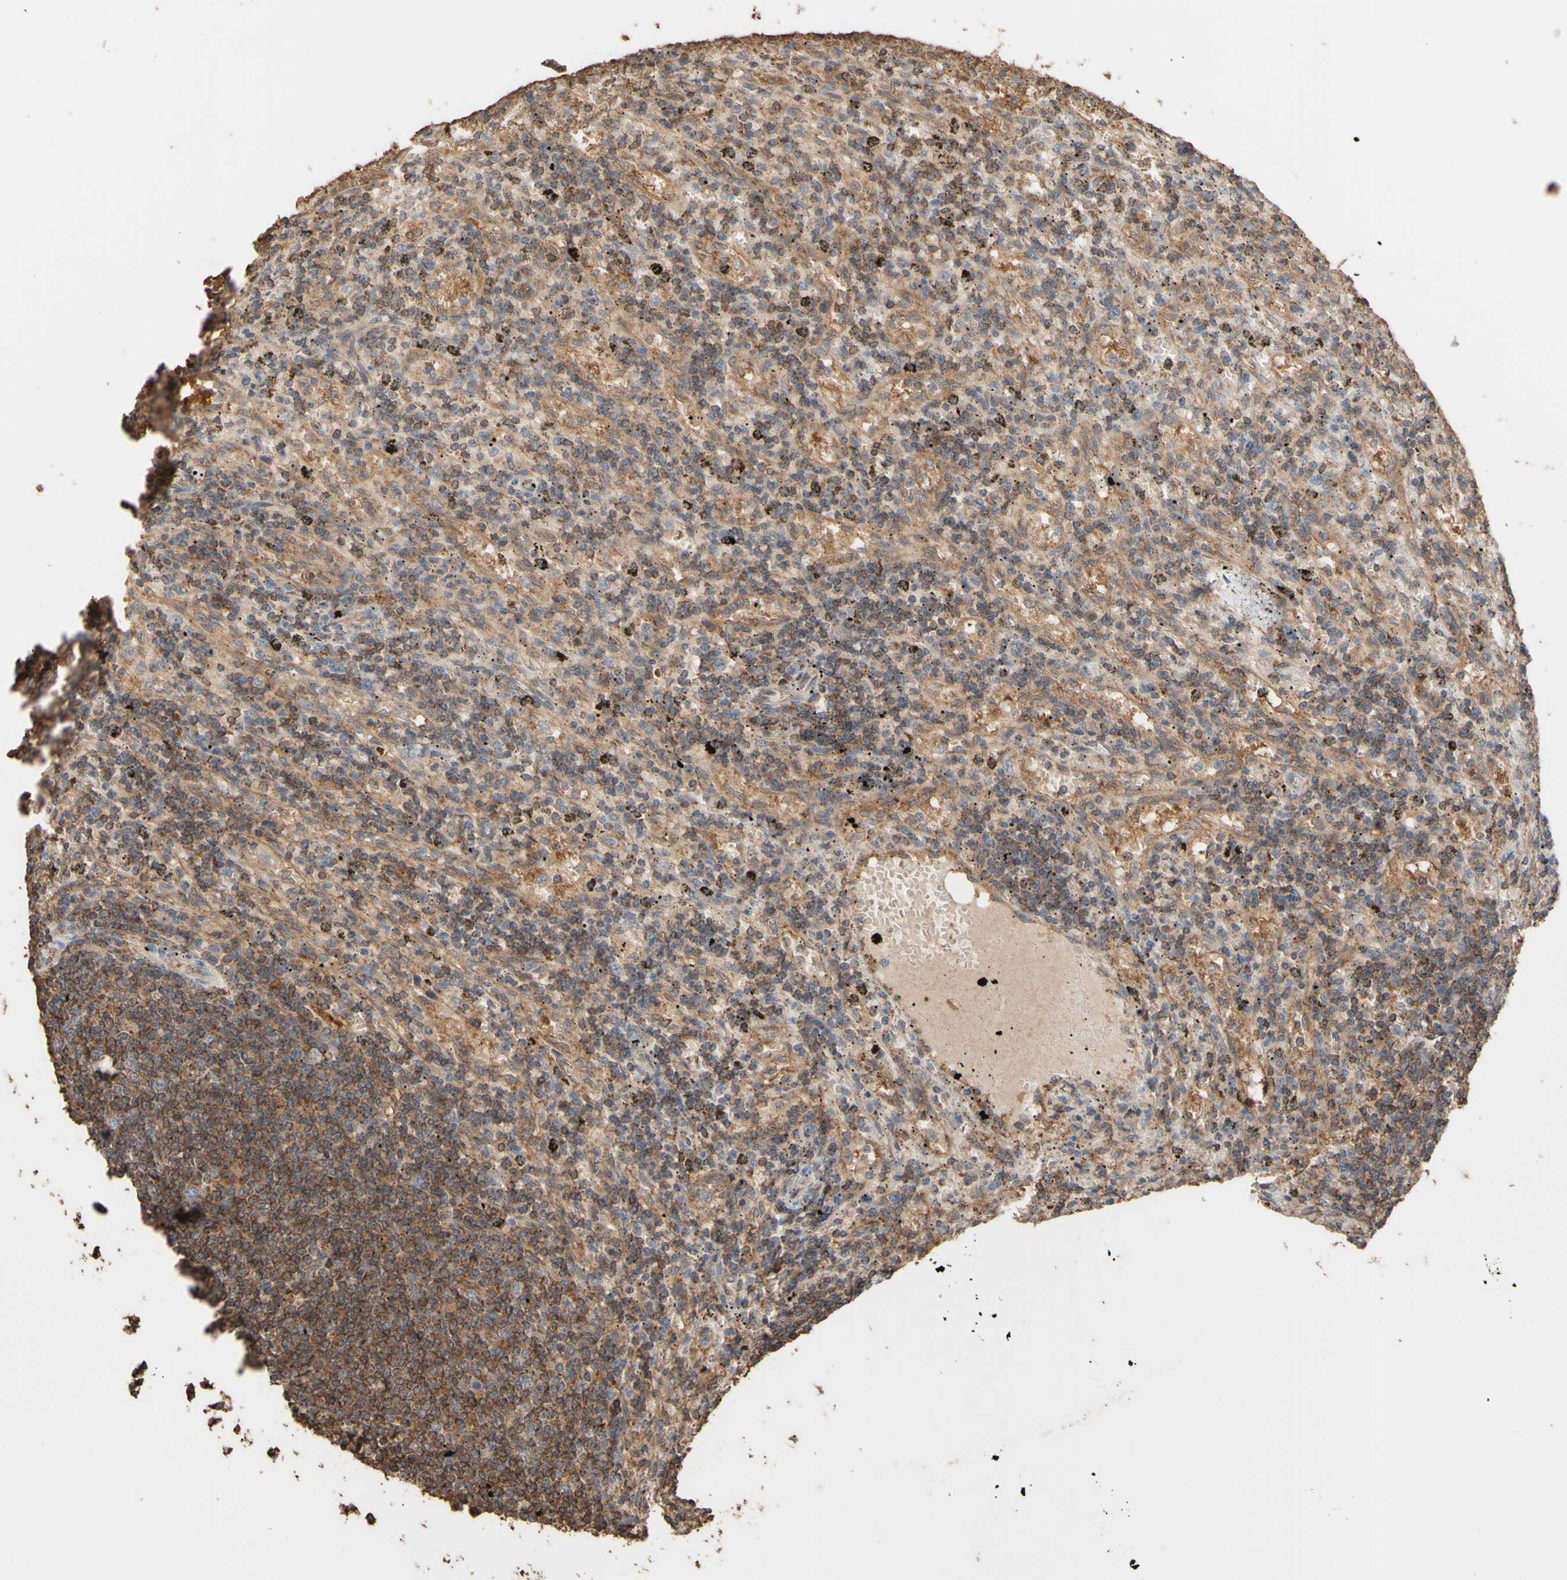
{"staining": {"intensity": "moderate", "quantity": ">75%", "location": "cytoplasmic/membranous"}, "tissue": "lymphoma", "cell_type": "Tumor cells", "image_type": "cancer", "snomed": [{"axis": "morphology", "description": "Malignant lymphoma, non-Hodgkin's type, Low grade"}, {"axis": "topography", "description": "Spleen"}], "caption": "There is medium levels of moderate cytoplasmic/membranous staining in tumor cells of low-grade malignant lymphoma, non-Hodgkin's type, as demonstrated by immunohistochemical staining (brown color).", "gene": "ALDH9A1", "patient": {"sex": "male", "age": 76}}